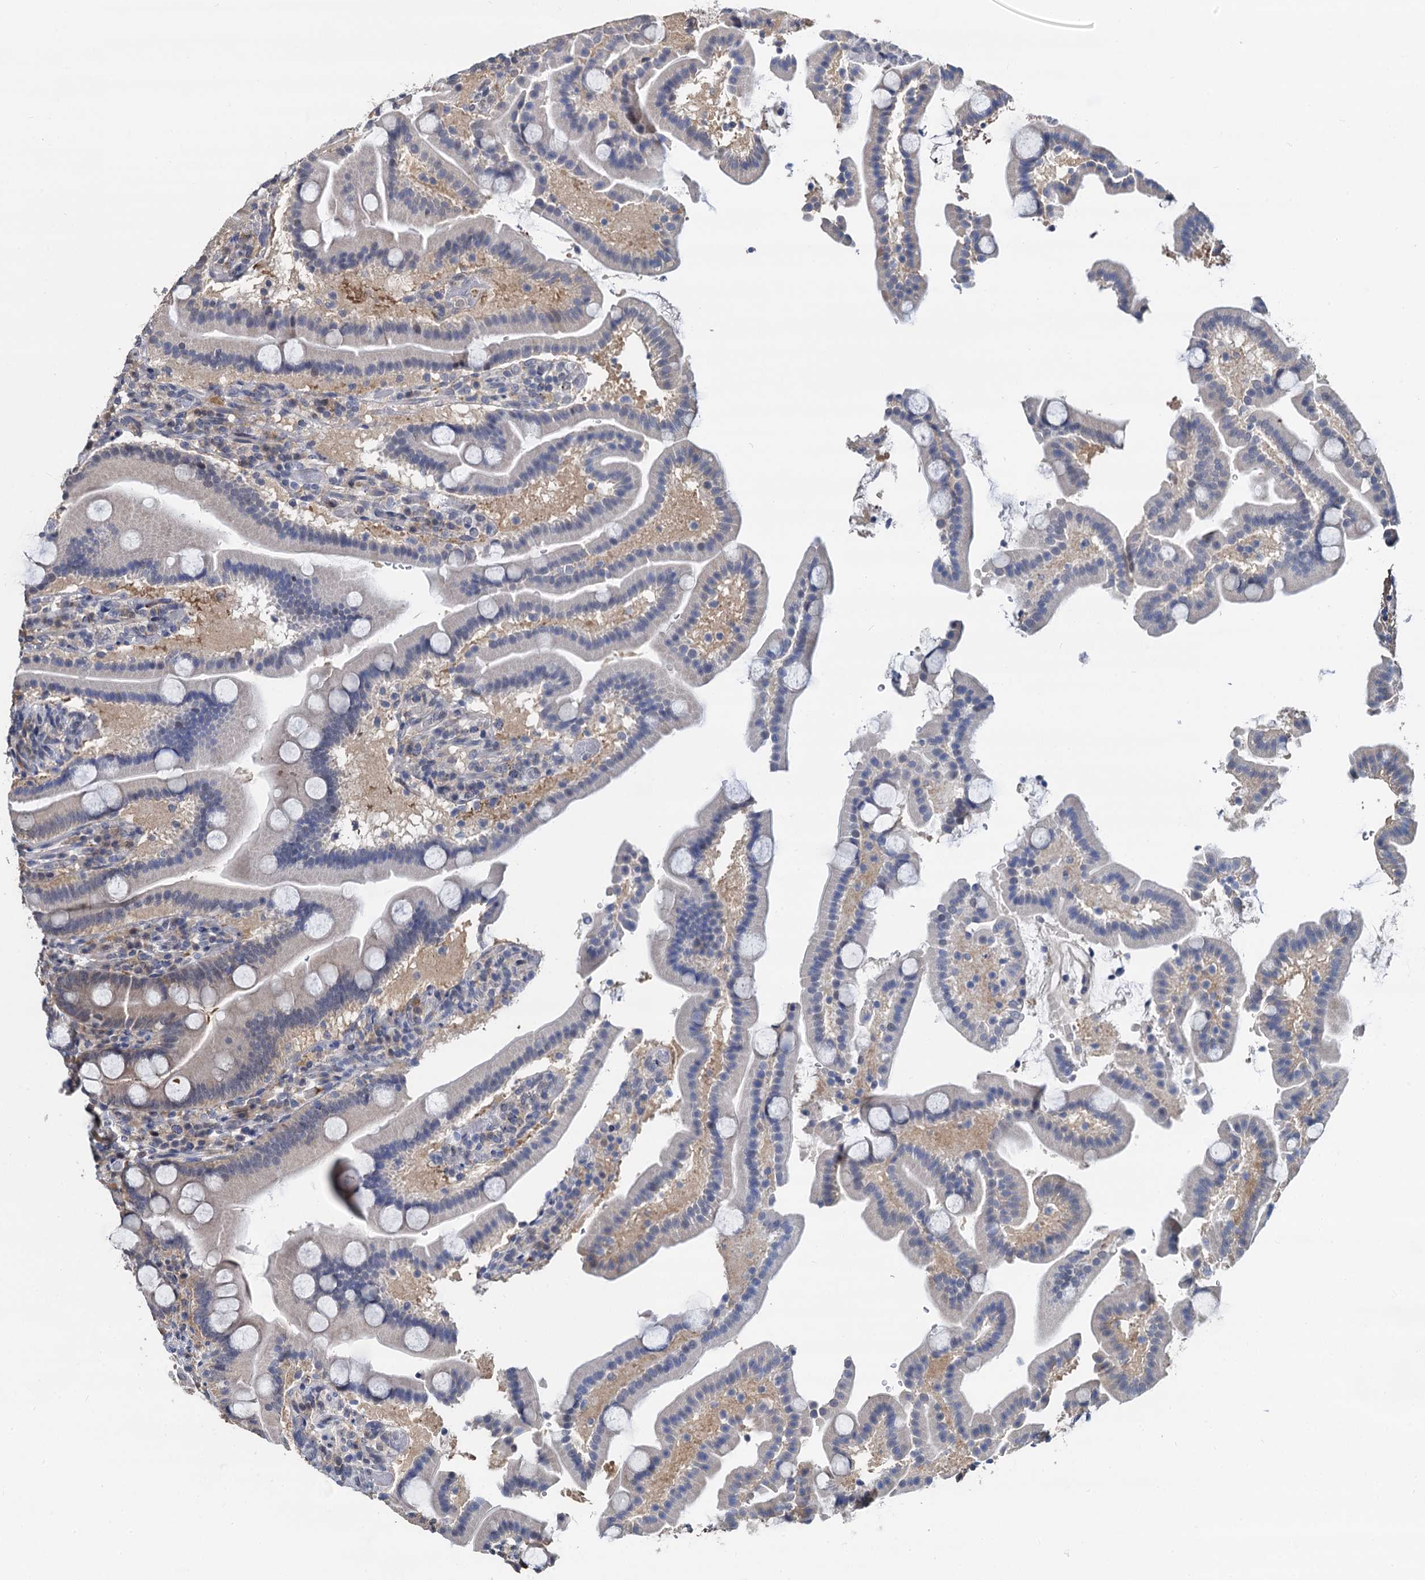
{"staining": {"intensity": "negative", "quantity": "none", "location": "none"}, "tissue": "duodenum", "cell_type": "Glandular cells", "image_type": "normal", "snomed": [{"axis": "morphology", "description": "Normal tissue, NOS"}, {"axis": "topography", "description": "Duodenum"}], "caption": "High magnification brightfield microscopy of benign duodenum stained with DAB (3,3'-diaminobenzidine) (brown) and counterstained with hematoxylin (blue): glandular cells show no significant expression. (DAB (3,3'-diaminobenzidine) IHC, high magnification).", "gene": "PSMD4", "patient": {"sex": "male", "age": 55}}